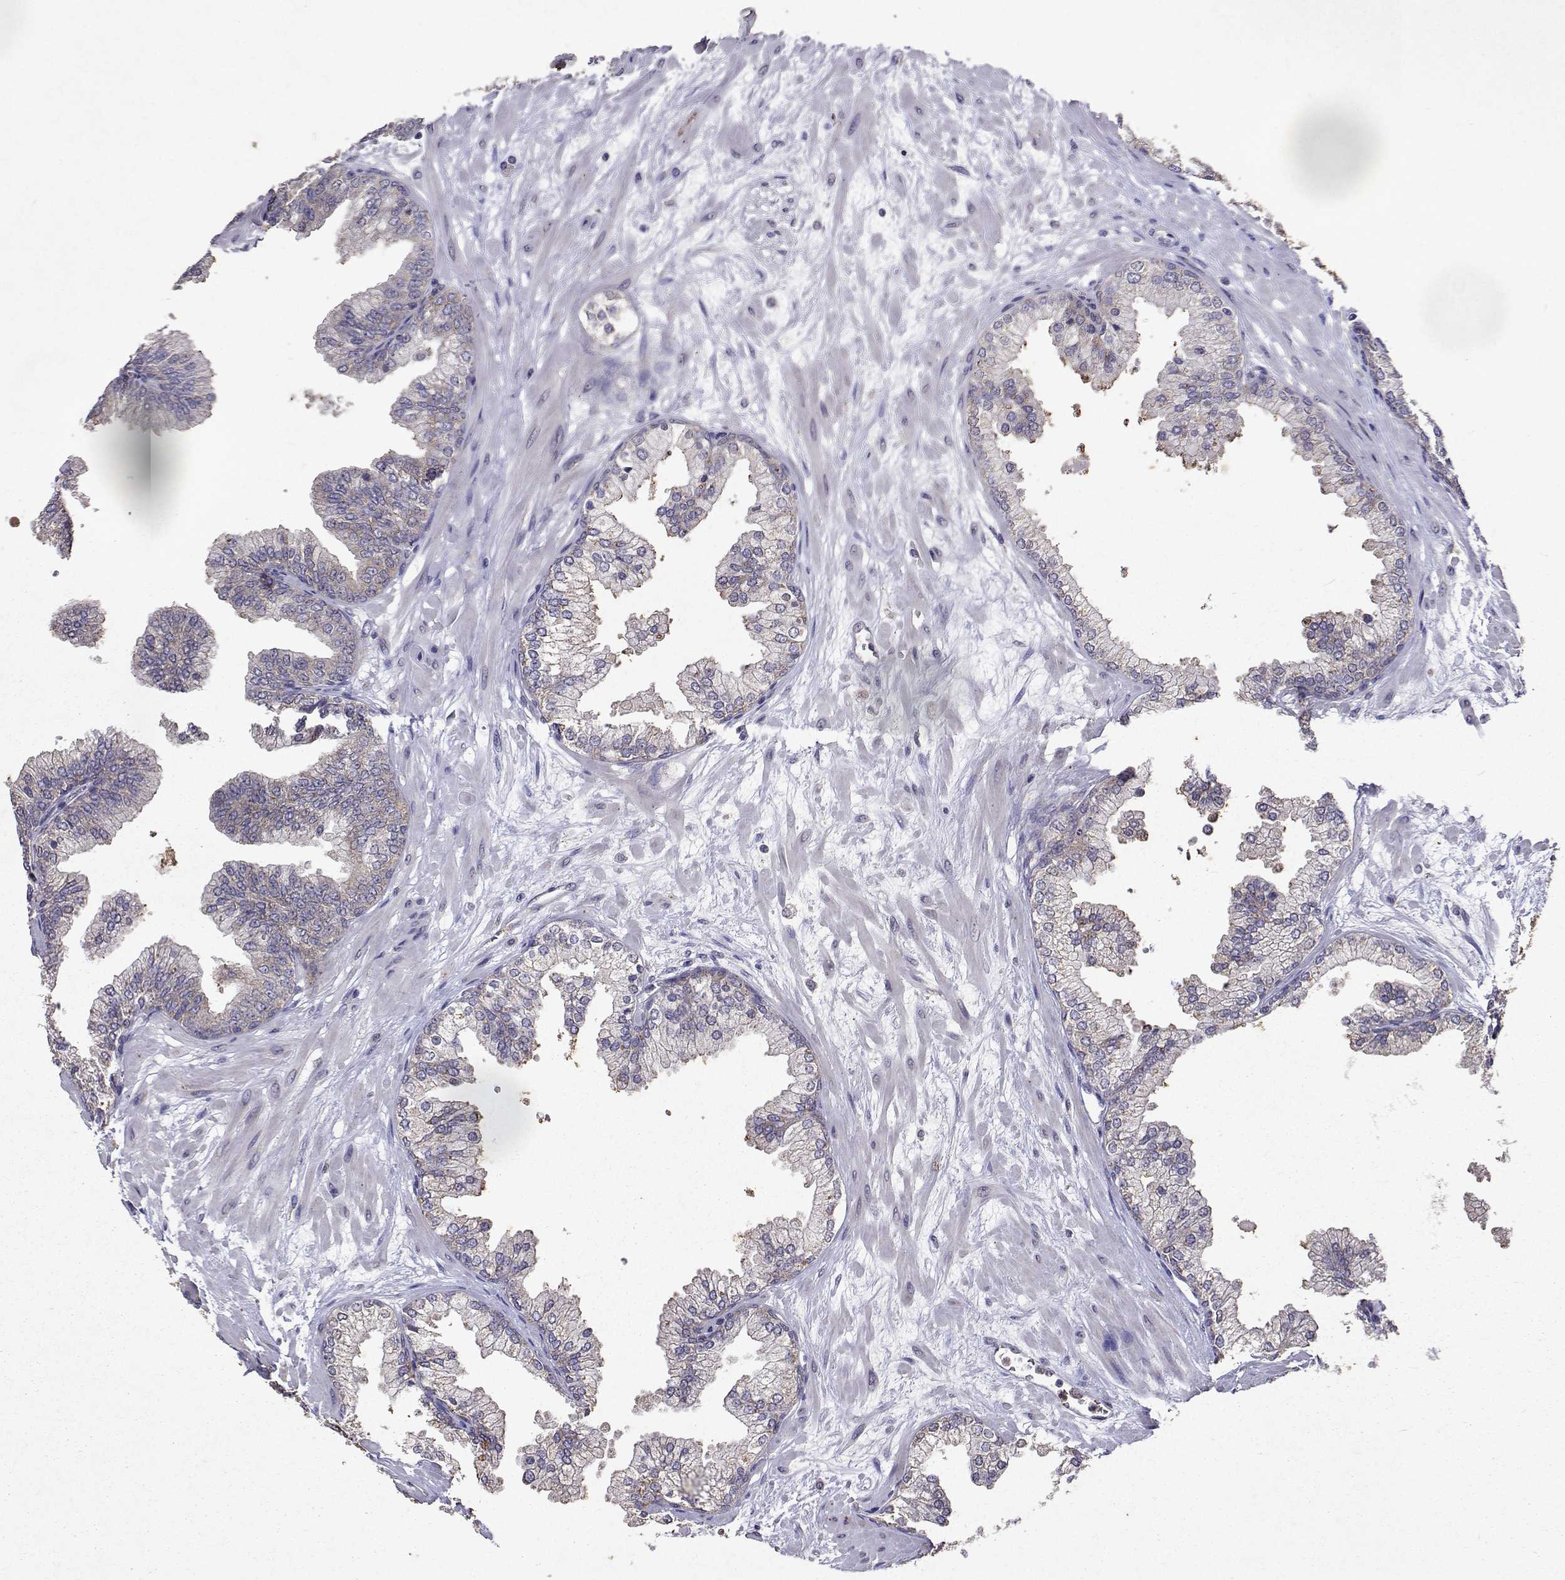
{"staining": {"intensity": "moderate", "quantity": "<25%", "location": "cytoplasmic/membranous"}, "tissue": "prostate", "cell_type": "Glandular cells", "image_type": "normal", "snomed": [{"axis": "morphology", "description": "Normal tissue, NOS"}, {"axis": "topography", "description": "Prostate"}, {"axis": "topography", "description": "Peripheral nerve tissue"}], "caption": "The photomicrograph displays a brown stain indicating the presence of a protein in the cytoplasmic/membranous of glandular cells in prostate.", "gene": "TARBP2", "patient": {"sex": "male", "age": 61}}